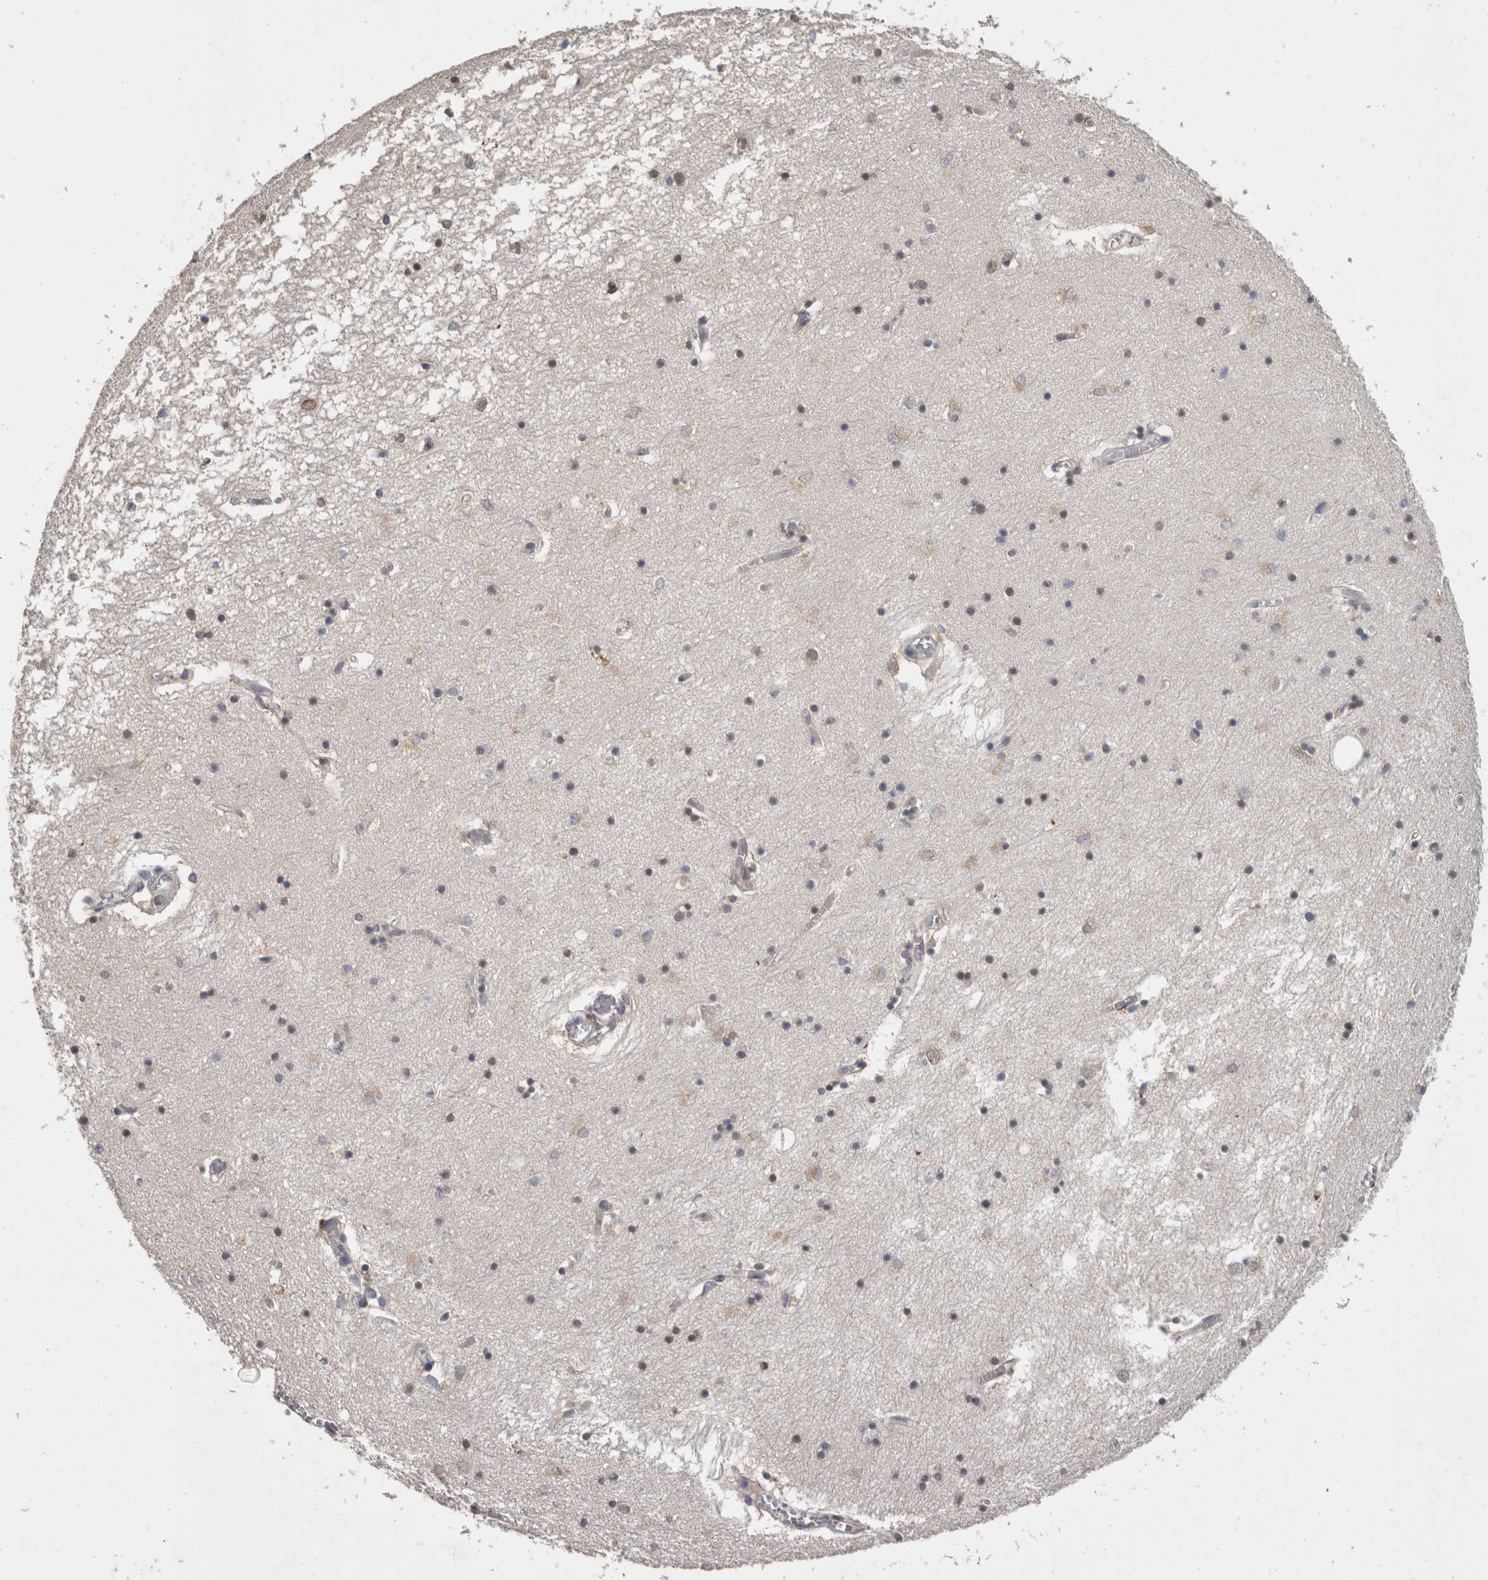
{"staining": {"intensity": "weak", "quantity": "25%-75%", "location": "nuclear"}, "tissue": "hippocampus", "cell_type": "Glial cells", "image_type": "normal", "snomed": [{"axis": "morphology", "description": "Normal tissue, NOS"}, {"axis": "topography", "description": "Hippocampus"}], "caption": "This is an image of IHC staining of unremarkable hippocampus, which shows weak expression in the nuclear of glial cells.", "gene": "FHOD3", "patient": {"sex": "male", "age": 70}}